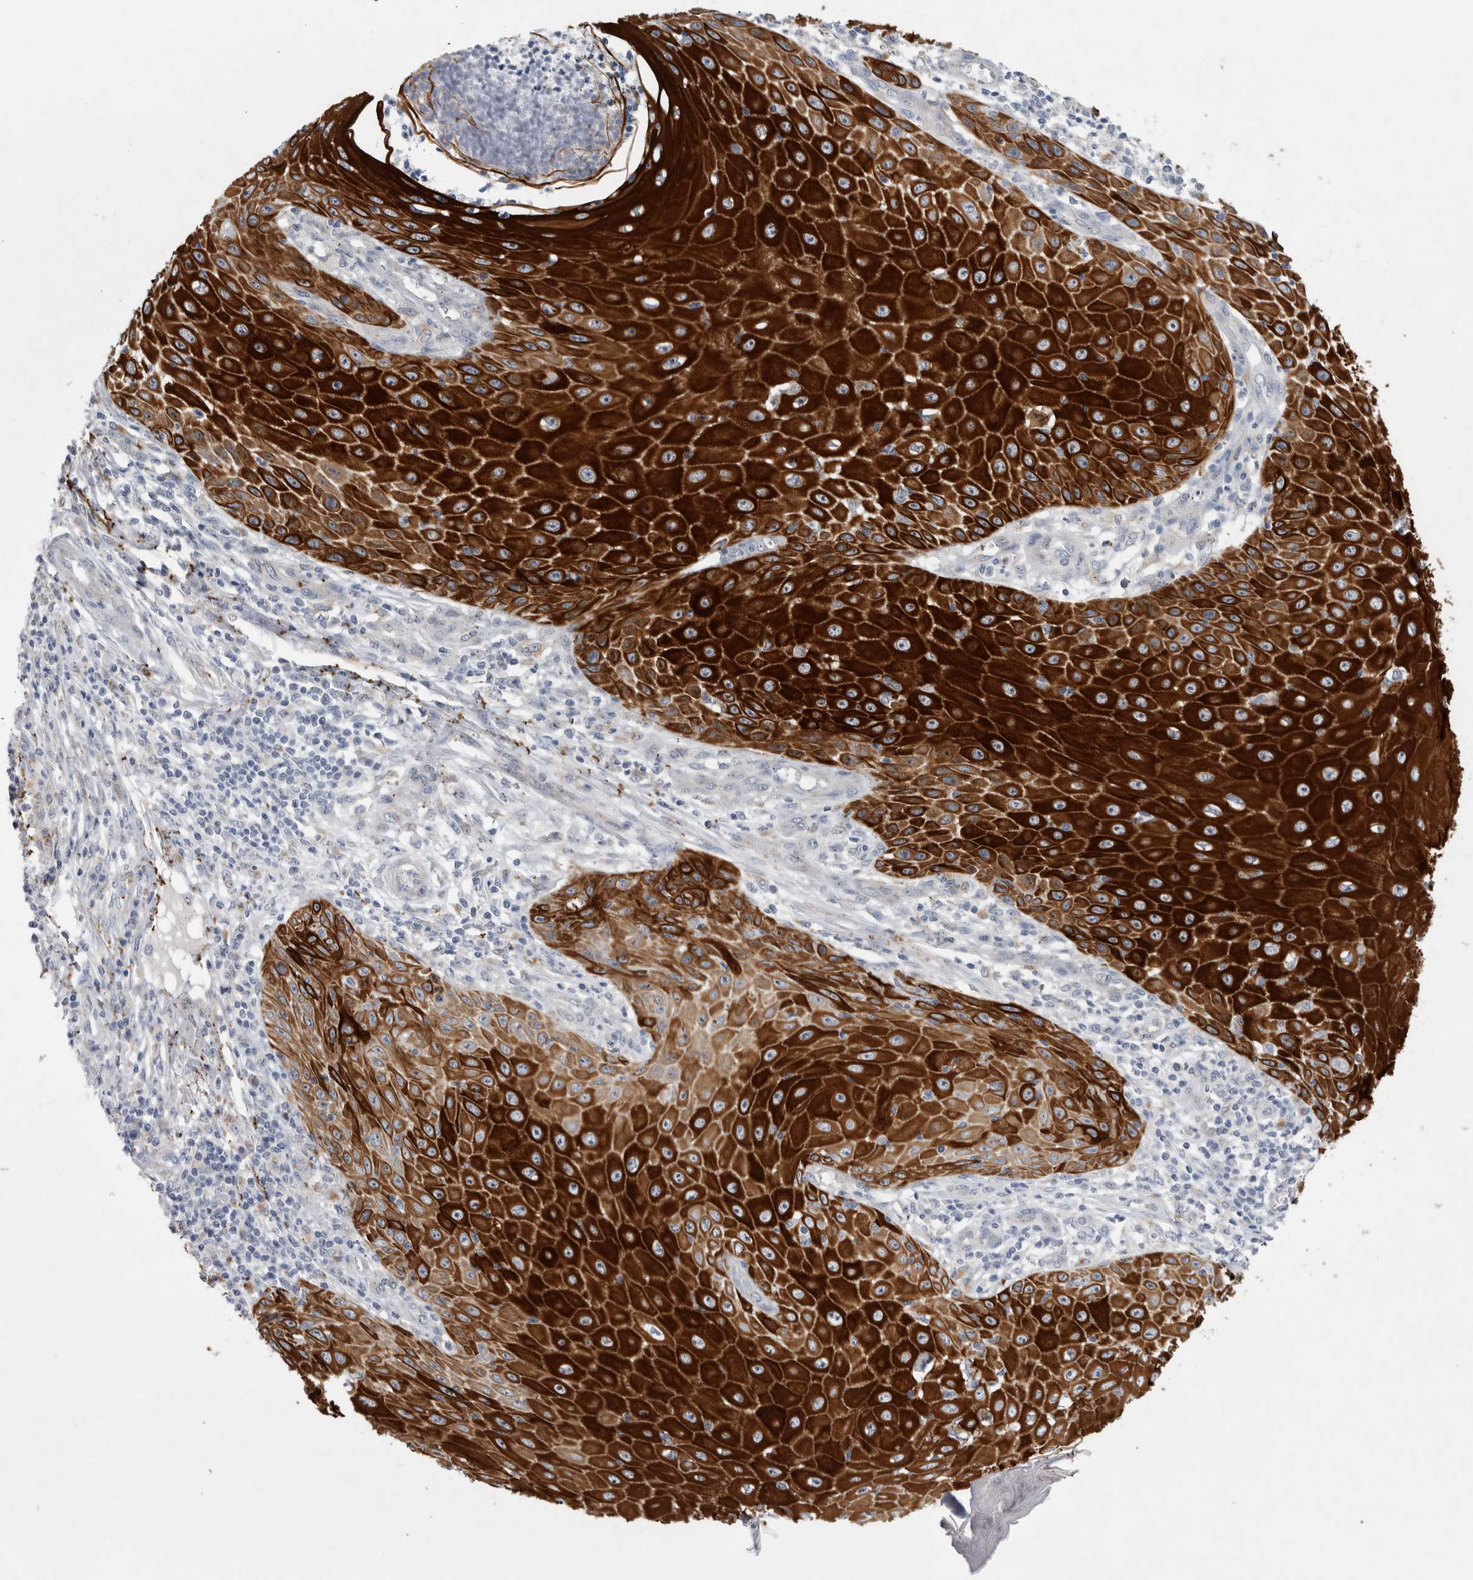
{"staining": {"intensity": "strong", "quantity": ">75%", "location": "cytoplasmic/membranous"}, "tissue": "skin cancer", "cell_type": "Tumor cells", "image_type": "cancer", "snomed": [{"axis": "morphology", "description": "Squamous cell carcinoma, NOS"}, {"axis": "topography", "description": "Skin"}], "caption": "Skin cancer (squamous cell carcinoma) tissue exhibits strong cytoplasmic/membranous staining in about >75% of tumor cells", "gene": "GAA", "patient": {"sex": "female", "age": 73}}